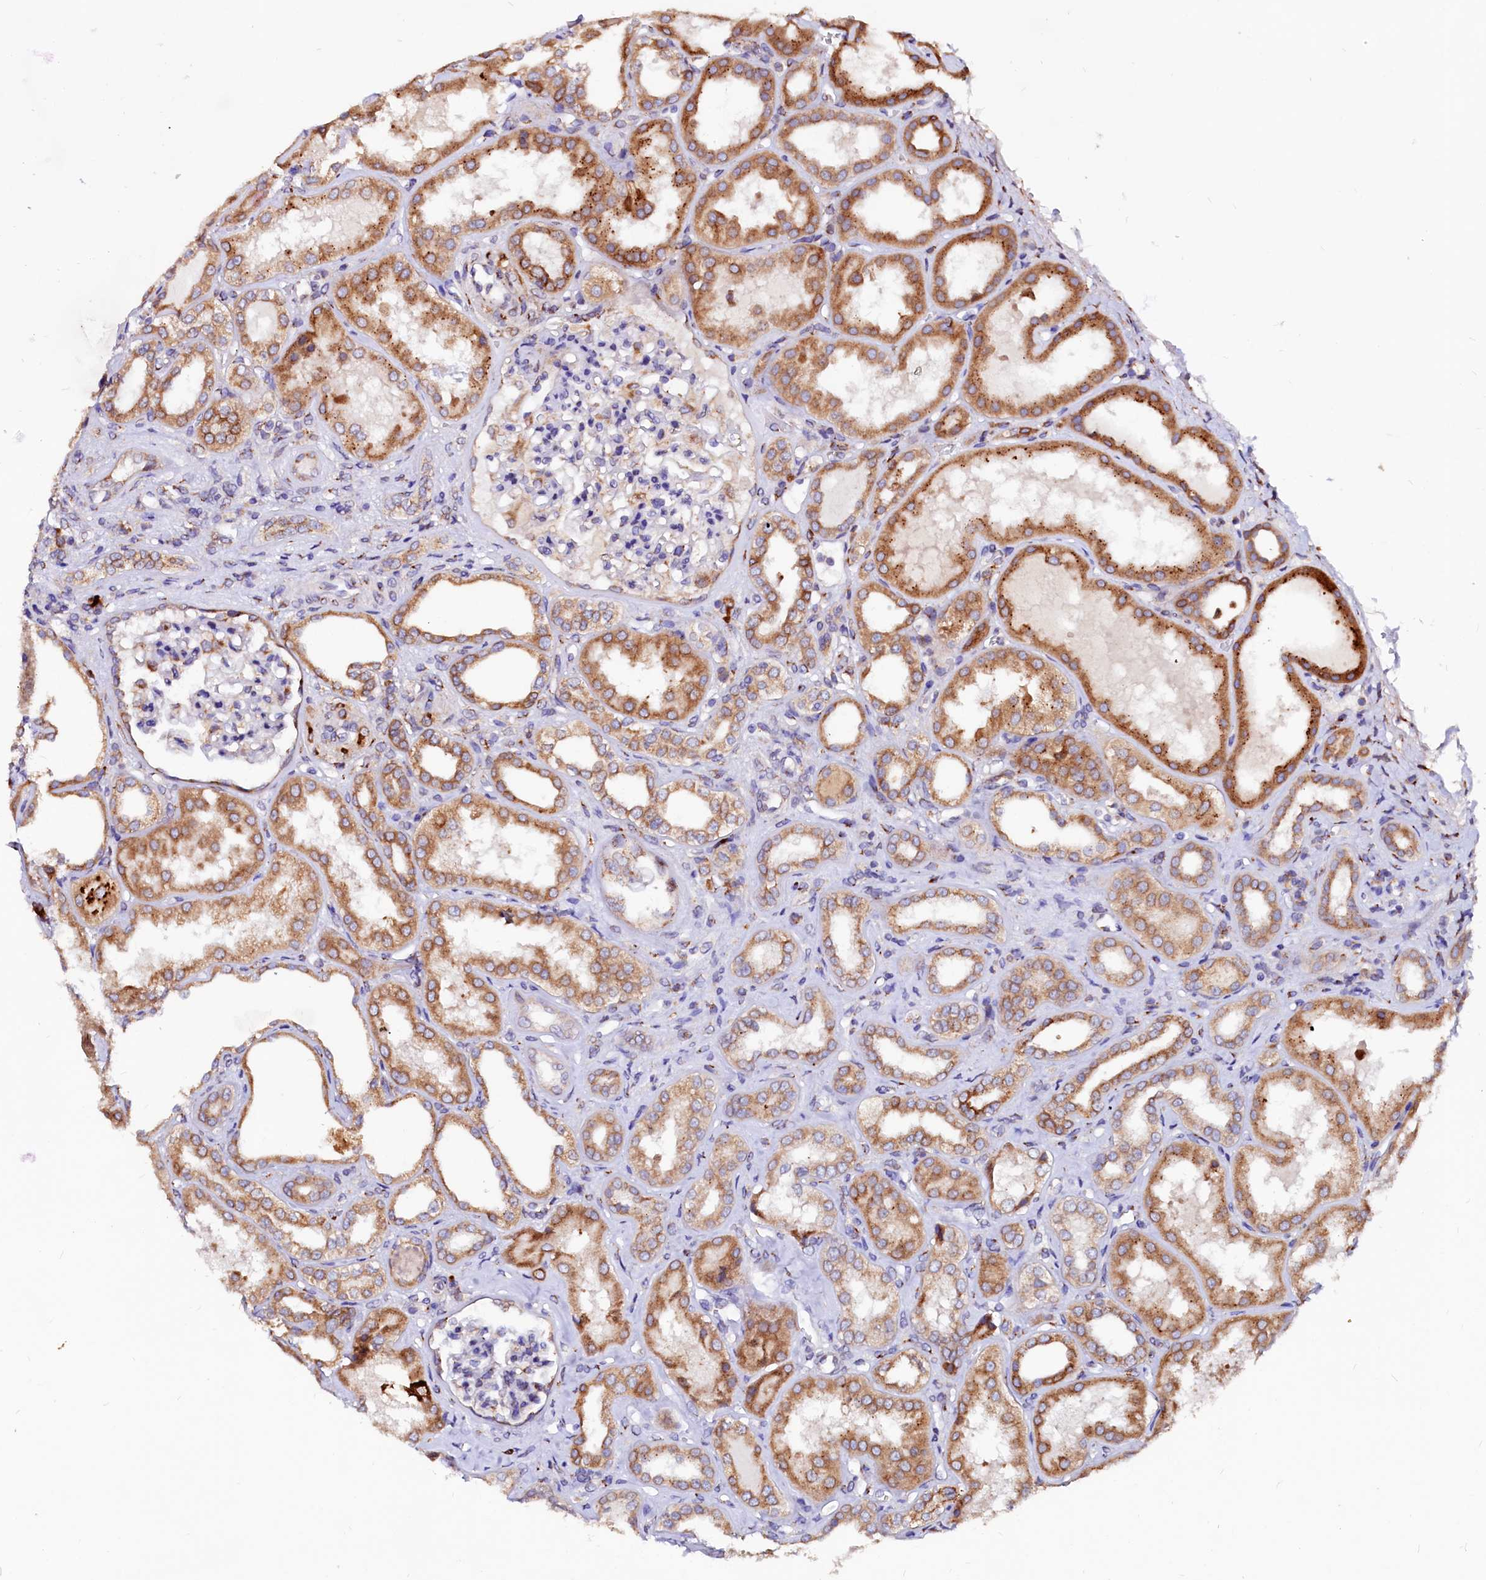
{"staining": {"intensity": "moderate", "quantity": "25%-75%", "location": "cytoplasmic/membranous"}, "tissue": "kidney", "cell_type": "Cells in glomeruli", "image_type": "normal", "snomed": [{"axis": "morphology", "description": "Normal tissue, NOS"}, {"axis": "topography", "description": "Kidney"}], "caption": "A brown stain shows moderate cytoplasmic/membranous staining of a protein in cells in glomeruli of benign human kidney. The staining was performed using DAB, with brown indicating positive protein expression. Nuclei are stained blue with hematoxylin.", "gene": "LMAN1", "patient": {"sex": "female", "age": 56}}